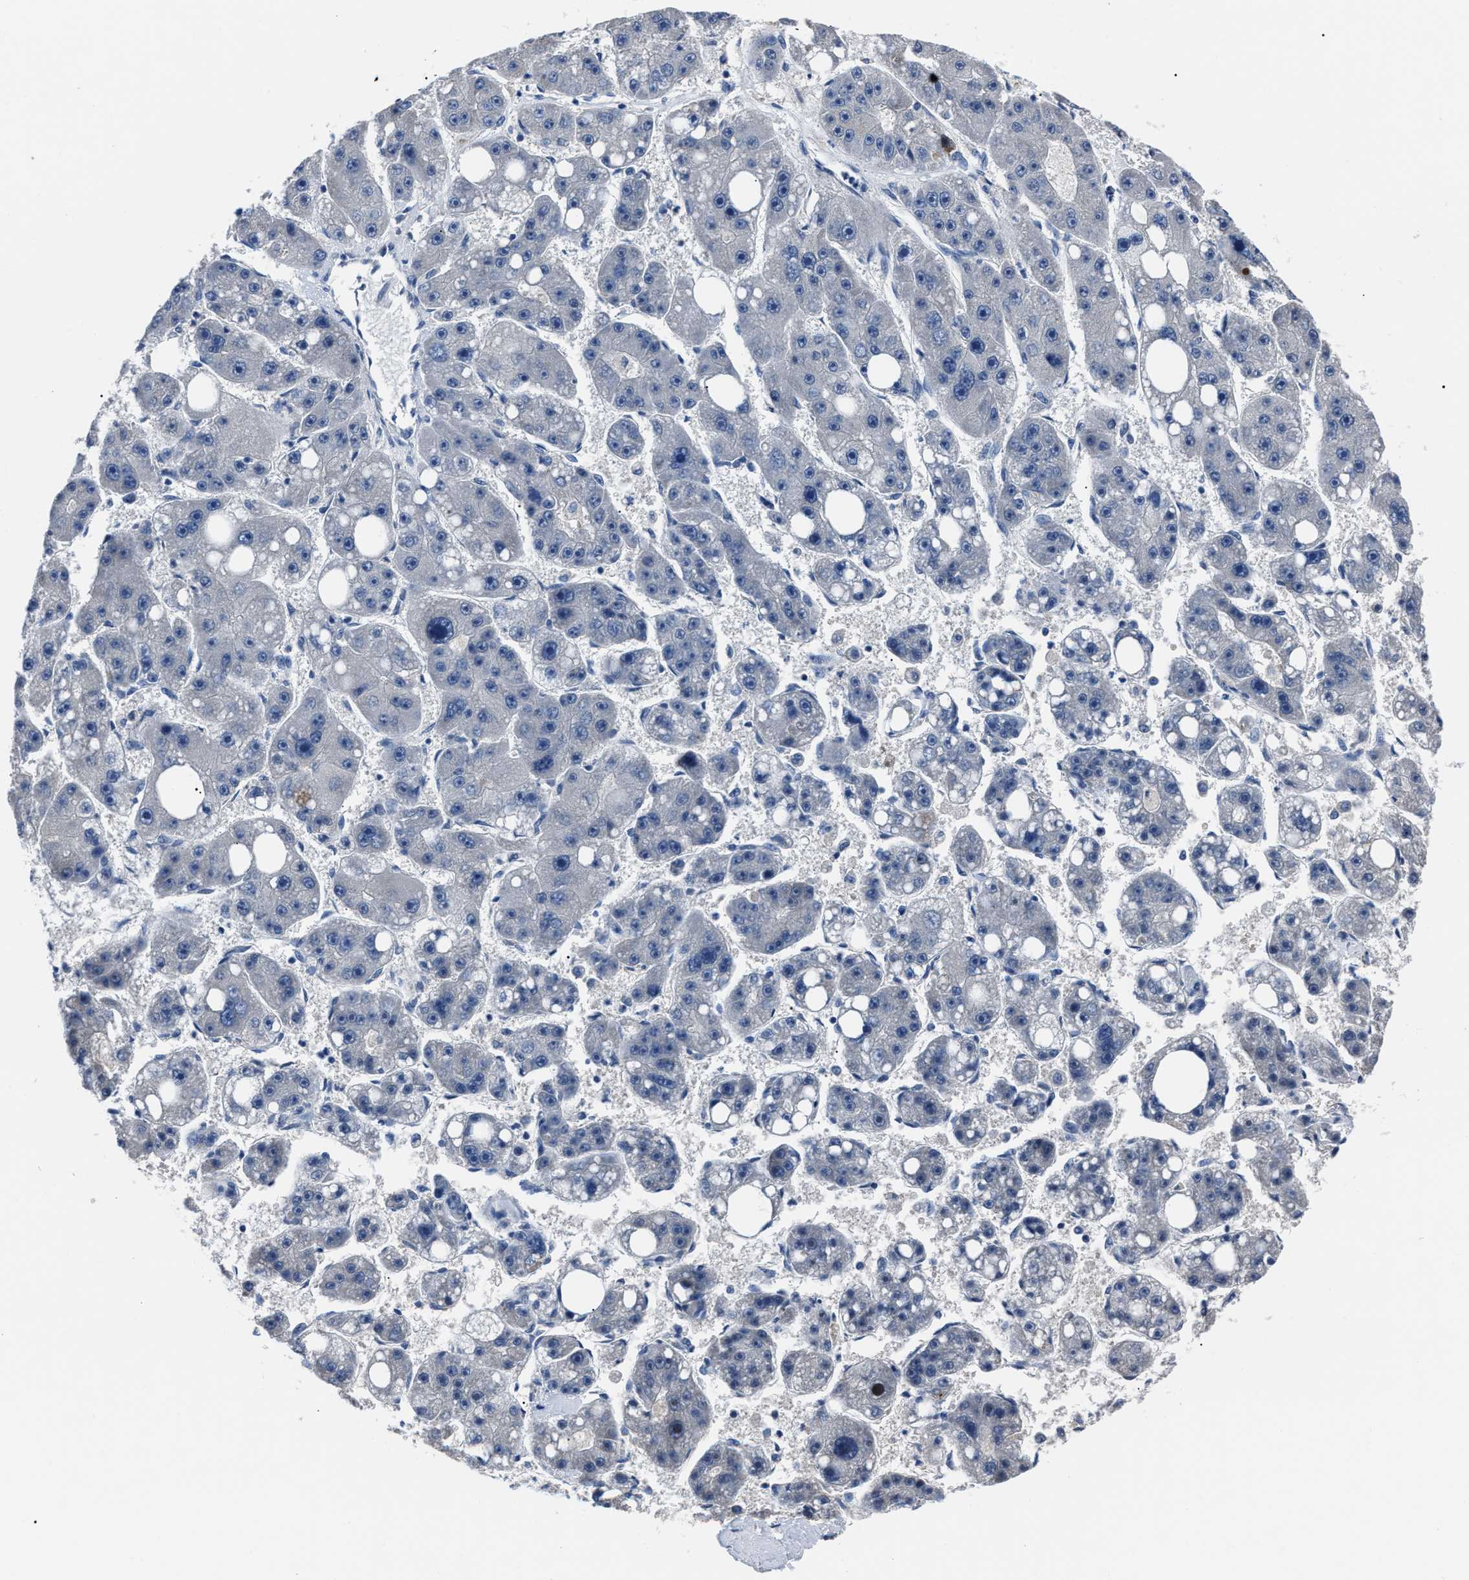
{"staining": {"intensity": "negative", "quantity": "none", "location": "none"}, "tissue": "liver cancer", "cell_type": "Tumor cells", "image_type": "cancer", "snomed": [{"axis": "morphology", "description": "Carcinoma, Hepatocellular, NOS"}, {"axis": "topography", "description": "Liver"}], "caption": "Liver cancer (hepatocellular carcinoma) was stained to show a protein in brown. There is no significant expression in tumor cells.", "gene": "LRWD1", "patient": {"sex": "female", "age": 61}}